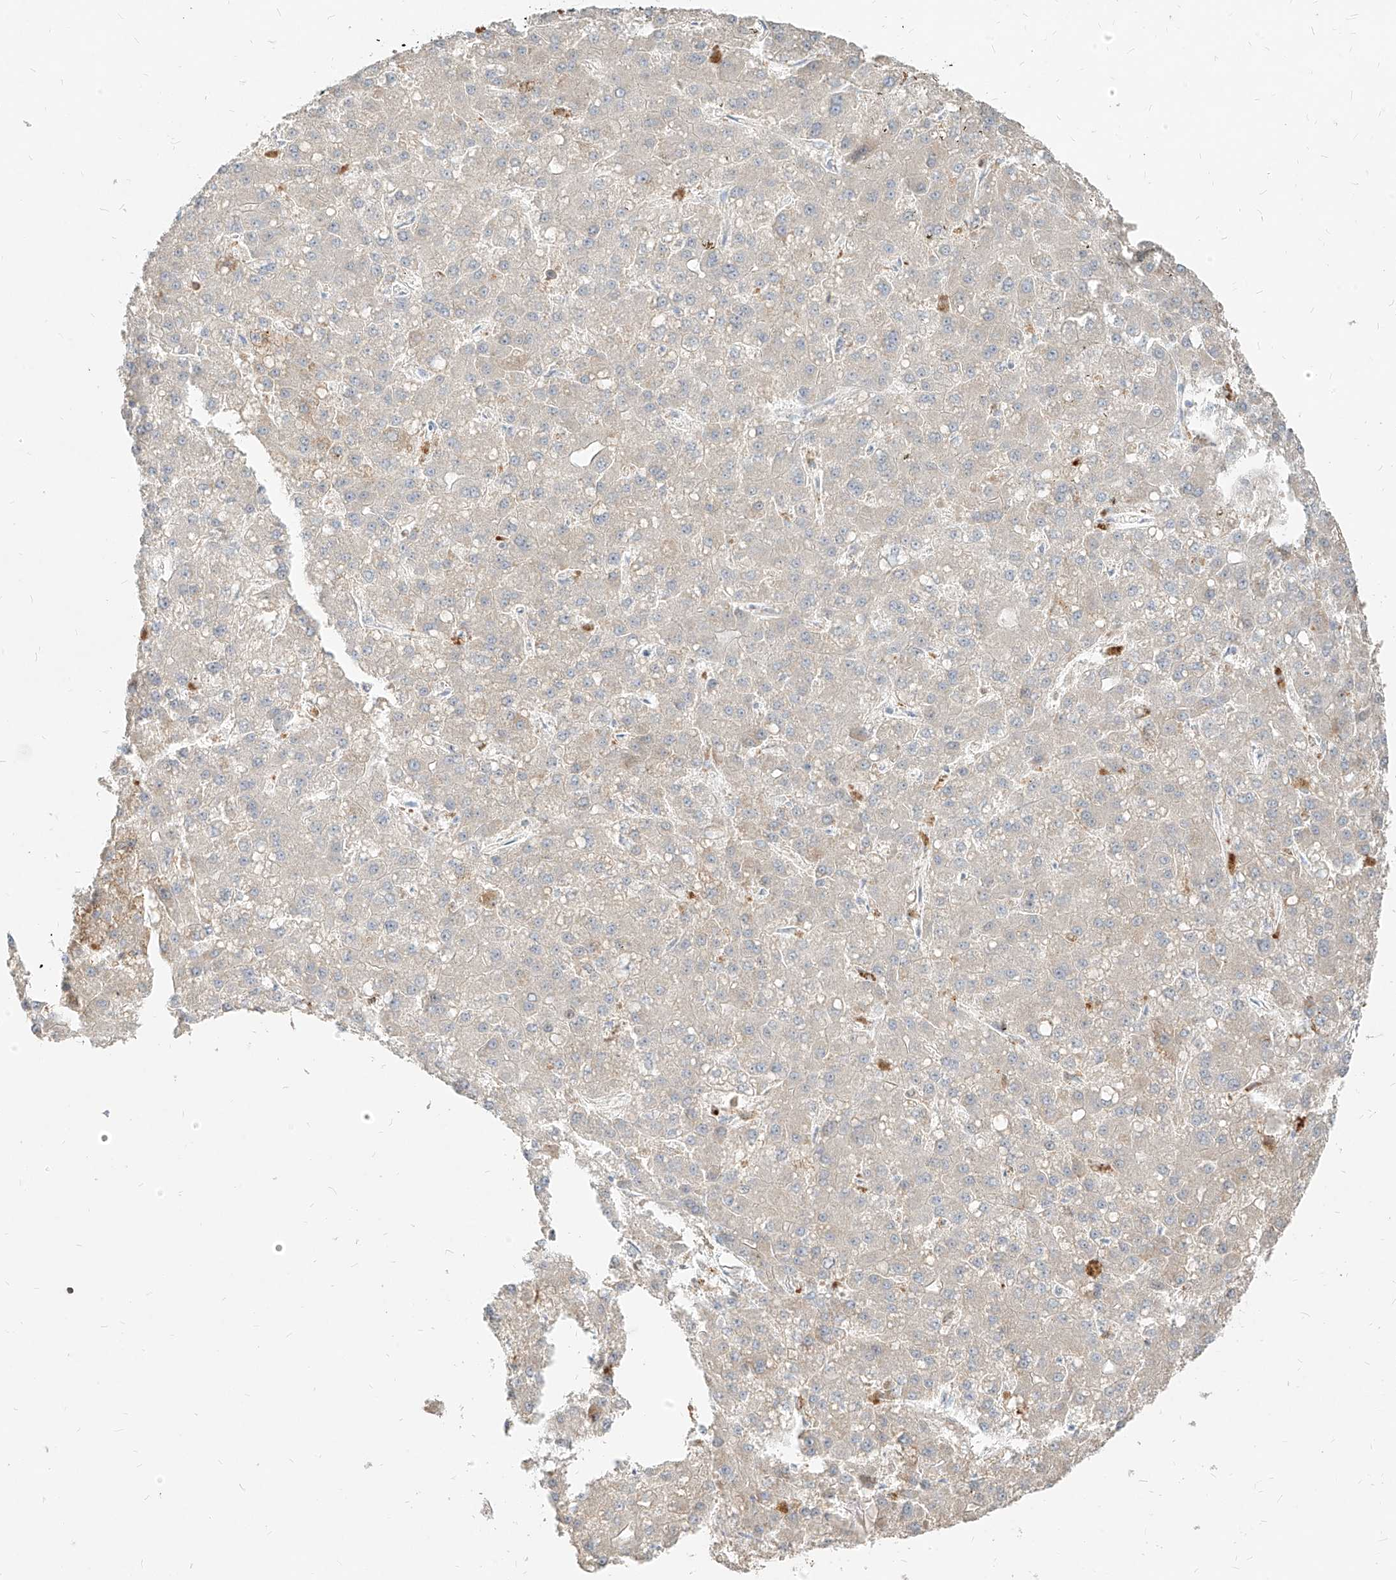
{"staining": {"intensity": "negative", "quantity": "none", "location": "none"}, "tissue": "liver cancer", "cell_type": "Tumor cells", "image_type": "cancer", "snomed": [{"axis": "morphology", "description": "Carcinoma, Hepatocellular, NOS"}, {"axis": "topography", "description": "Liver"}], "caption": "Human liver cancer (hepatocellular carcinoma) stained for a protein using IHC demonstrates no staining in tumor cells.", "gene": "PGD", "patient": {"sex": "male", "age": 67}}